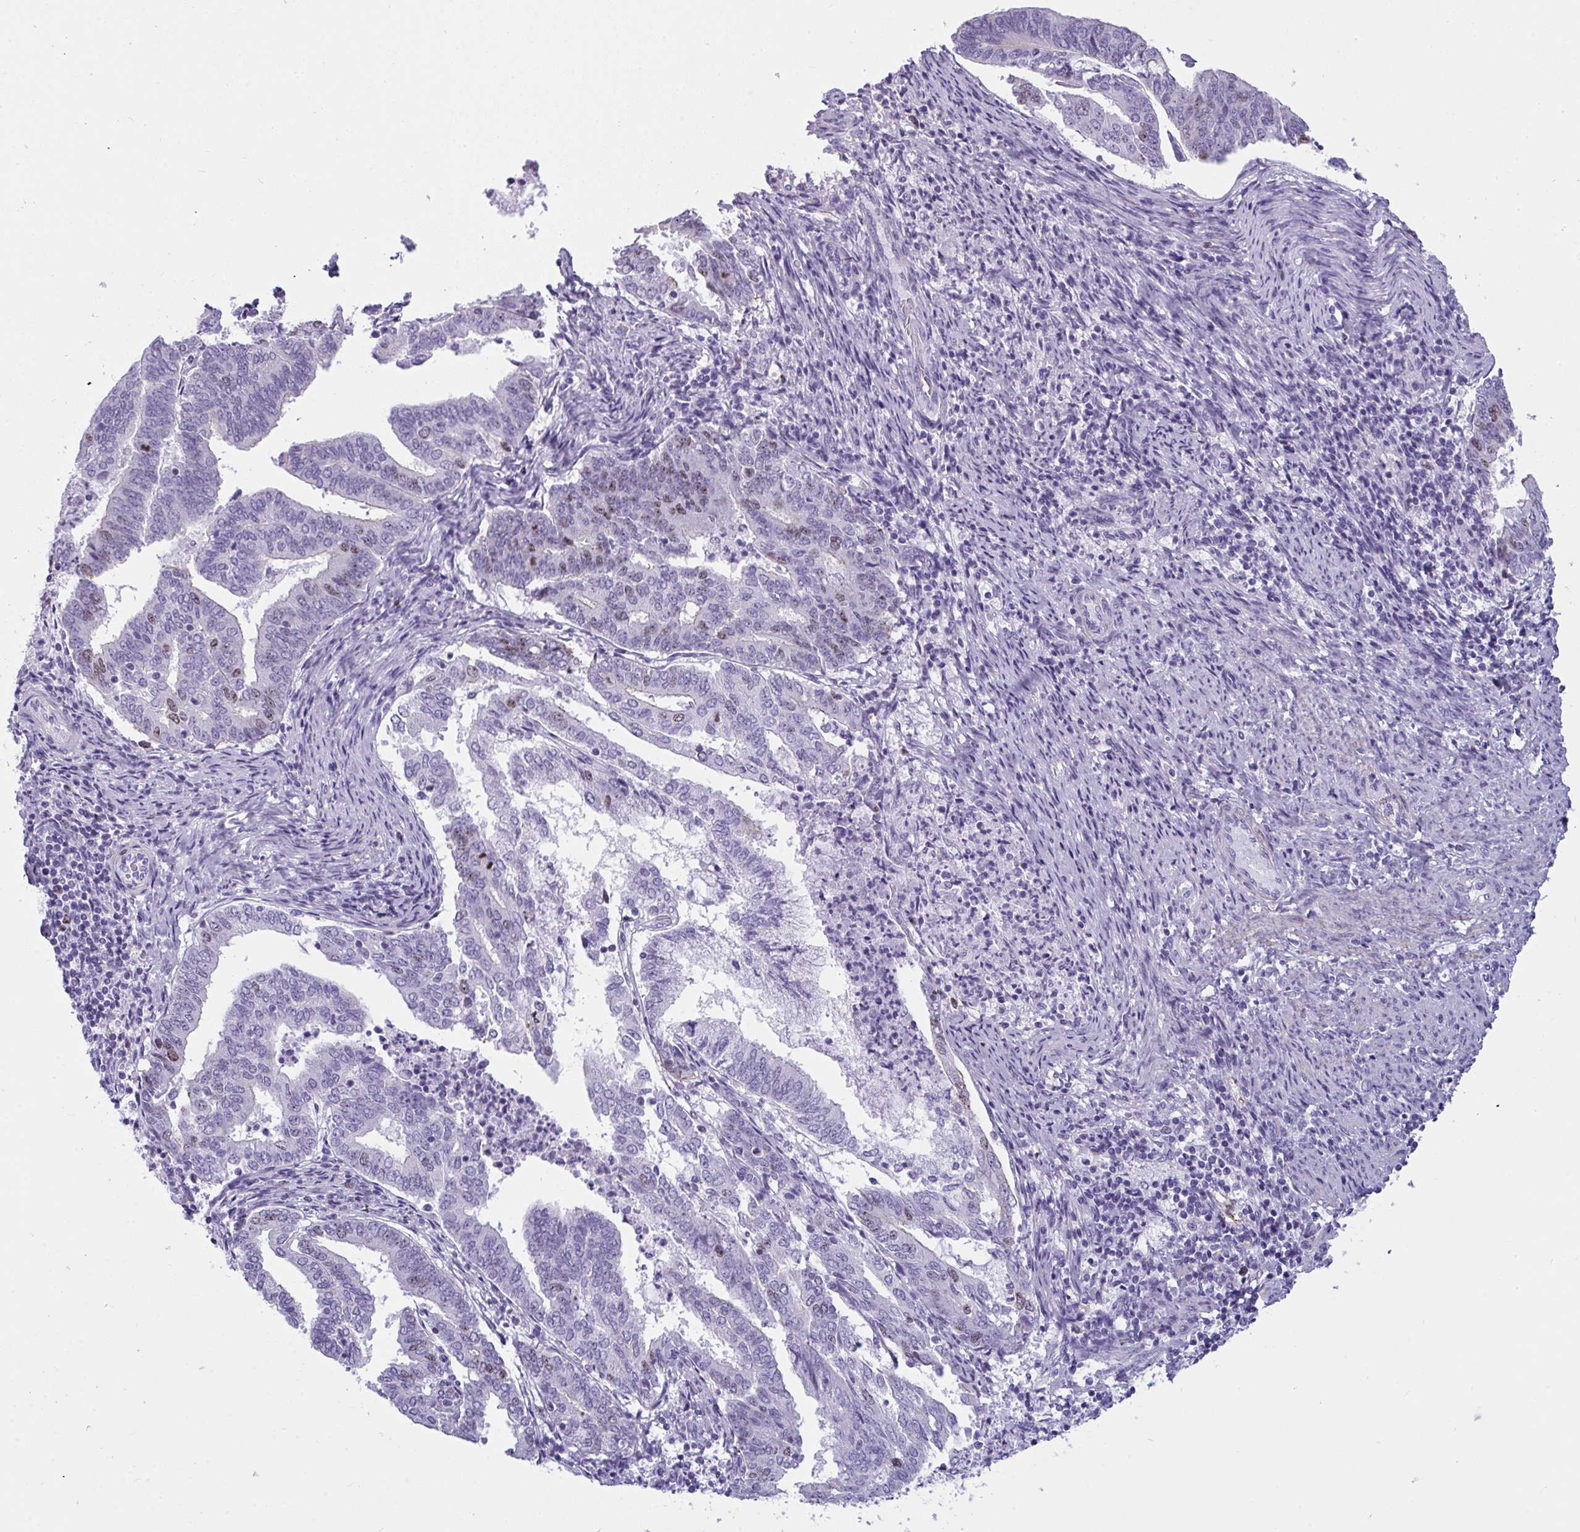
{"staining": {"intensity": "moderate", "quantity": "<25%", "location": "nuclear"}, "tissue": "endometrial cancer", "cell_type": "Tumor cells", "image_type": "cancer", "snomed": [{"axis": "morphology", "description": "Adenocarcinoma, NOS"}, {"axis": "topography", "description": "Endometrium"}], "caption": "A low amount of moderate nuclear expression is seen in about <25% of tumor cells in endometrial cancer (adenocarcinoma) tissue.", "gene": "SUZ12", "patient": {"sex": "female", "age": 80}}